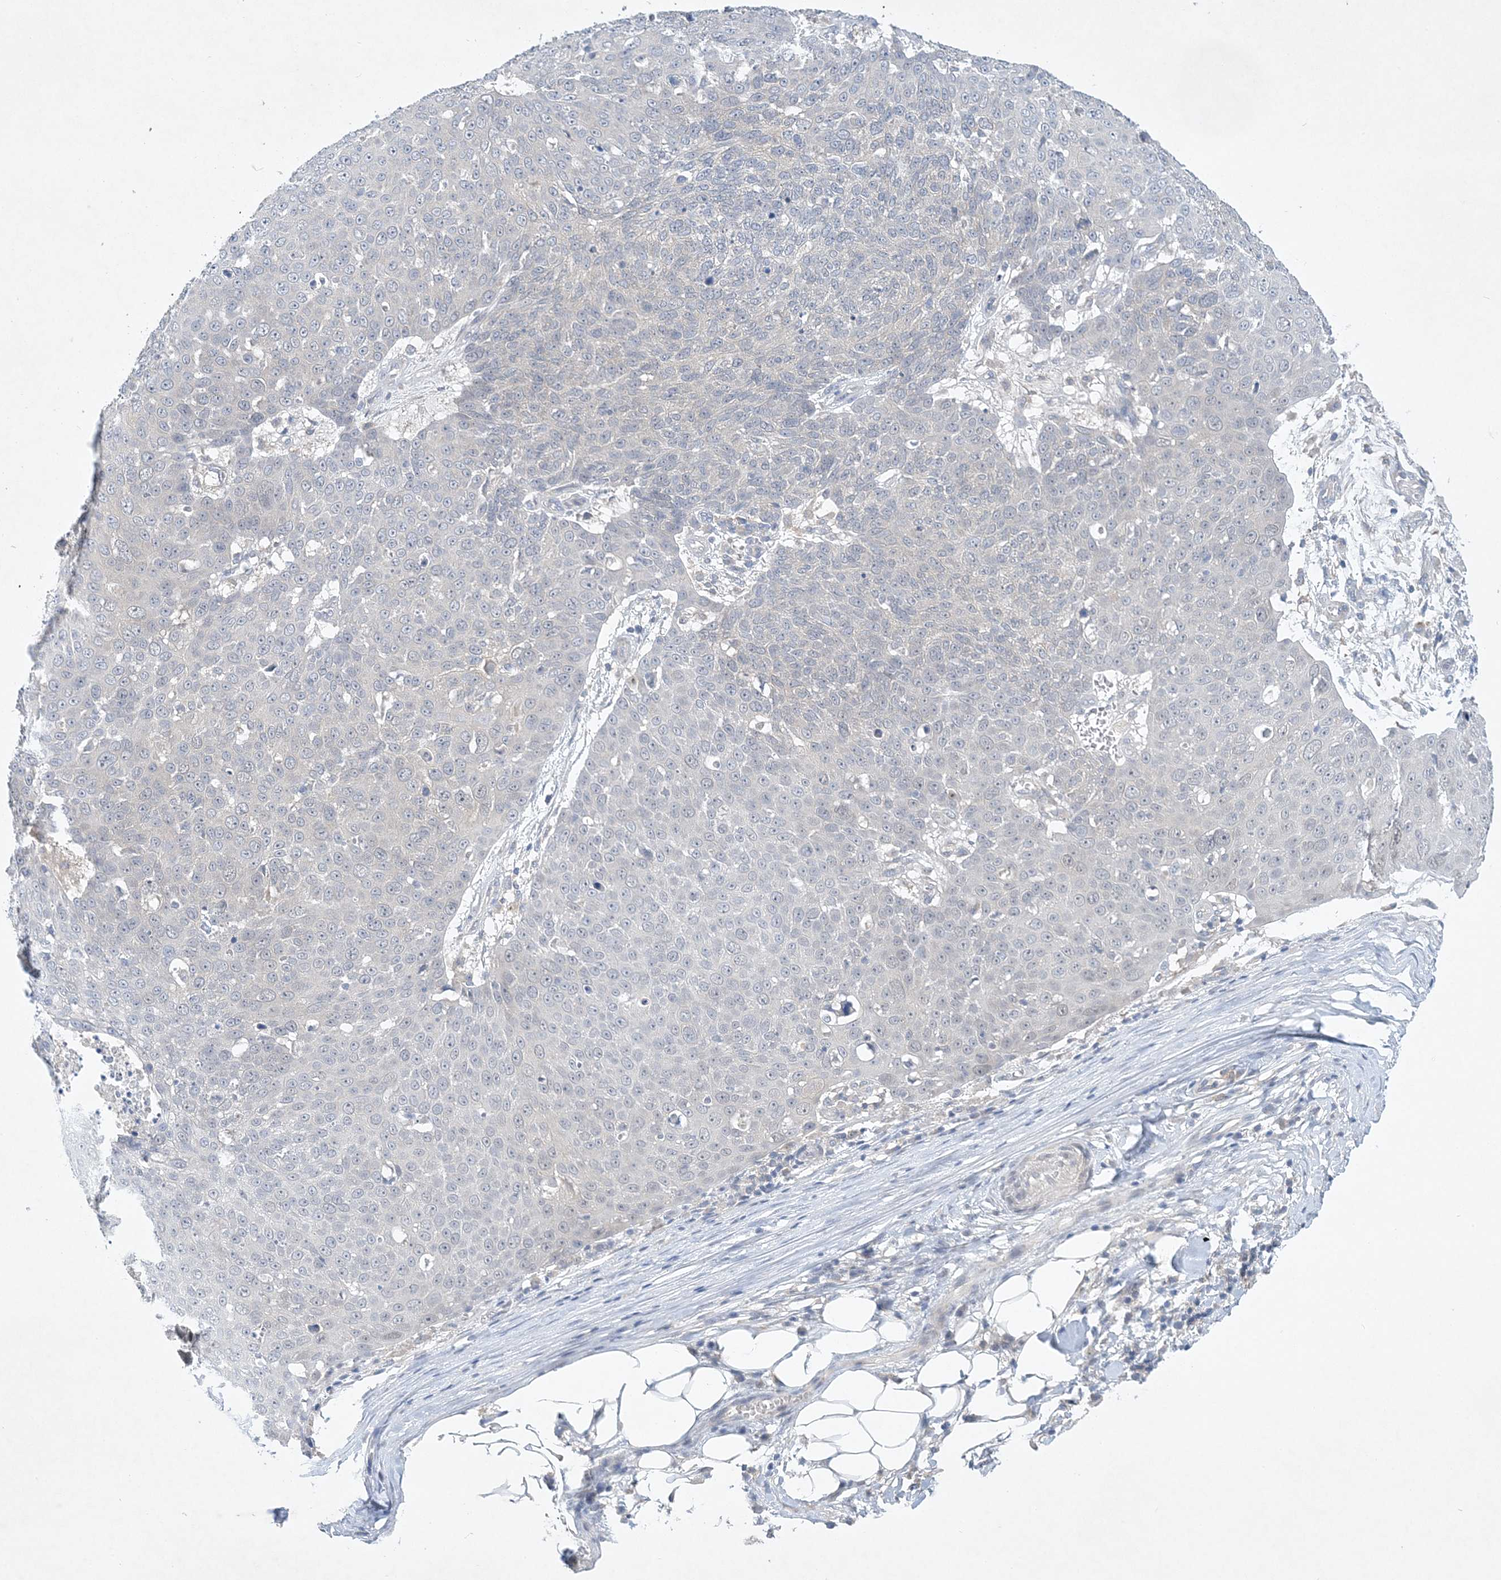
{"staining": {"intensity": "negative", "quantity": "none", "location": "none"}, "tissue": "skin cancer", "cell_type": "Tumor cells", "image_type": "cancer", "snomed": [{"axis": "morphology", "description": "Squamous cell carcinoma, NOS"}, {"axis": "topography", "description": "Skin"}], "caption": "DAB (3,3'-diaminobenzidine) immunohistochemical staining of squamous cell carcinoma (skin) displays no significant staining in tumor cells.", "gene": "ANKRD35", "patient": {"sex": "male", "age": 71}}